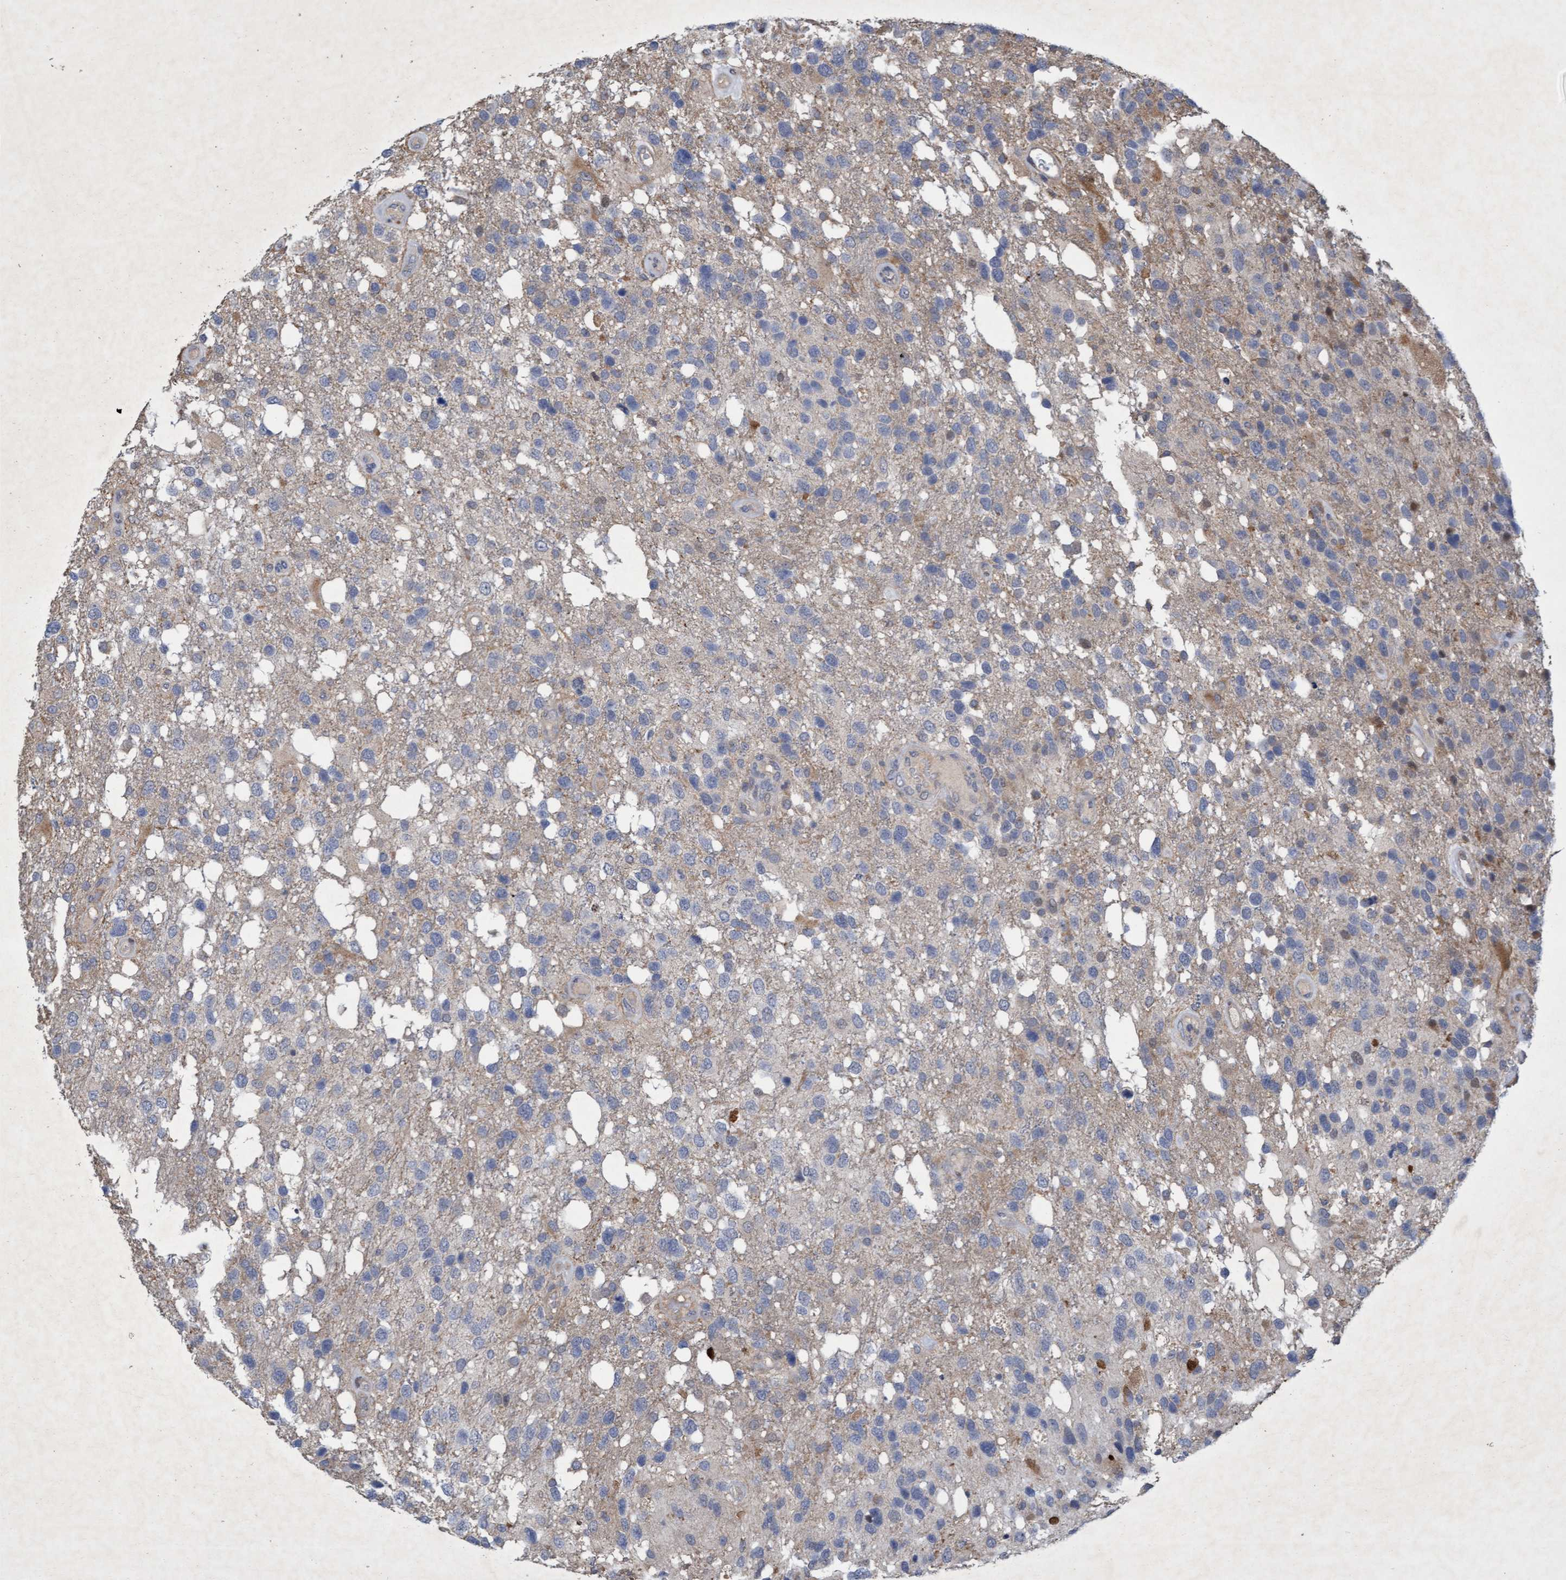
{"staining": {"intensity": "negative", "quantity": "none", "location": "none"}, "tissue": "glioma", "cell_type": "Tumor cells", "image_type": "cancer", "snomed": [{"axis": "morphology", "description": "Glioma, malignant, High grade"}, {"axis": "topography", "description": "Brain"}], "caption": "Immunohistochemistry micrograph of human malignant high-grade glioma stained for a protein (brown), which reveals no staining in tumor cells.", "gene": "ZNF677", "patient": {"sex": "female", "age": 58}}